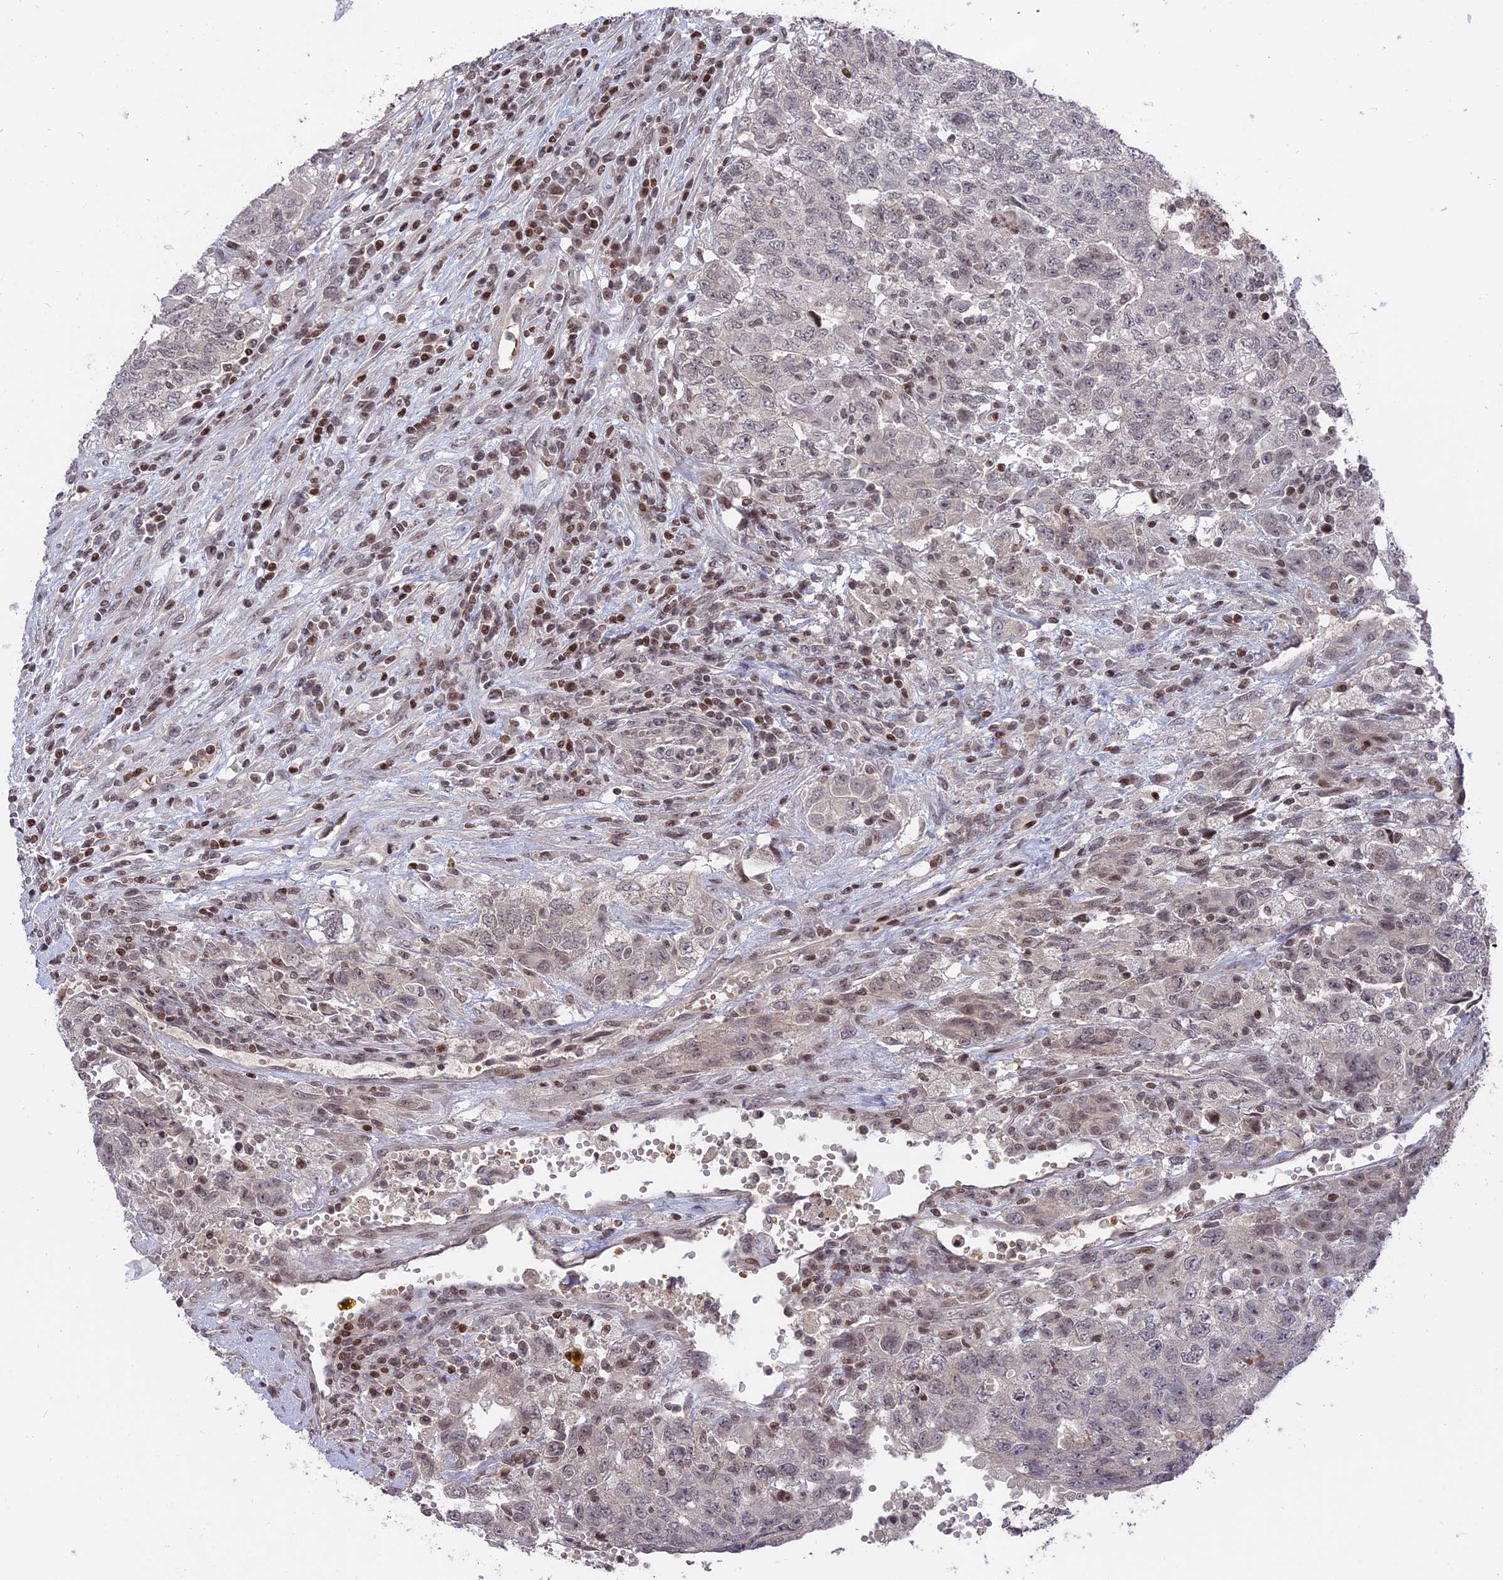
{"staining": {"intensity": "negative", "quantity": "none", "location": "none"}, "tissue": "testis cancer", "cell_type": "Tumor cells", "image_type": "cancer", "snomed": [{"axis": "morphology", "description": "Carcinoma, Embryonal, NOS"}, {"axis": "topography", "description": "Testis"}], "caption": "This is a histopathology image of IHC staining of testis cancer, which shows no positivity in tumor cells.", "gene": "NR1H3", "patient": {"sex": "male", "age": 34}}